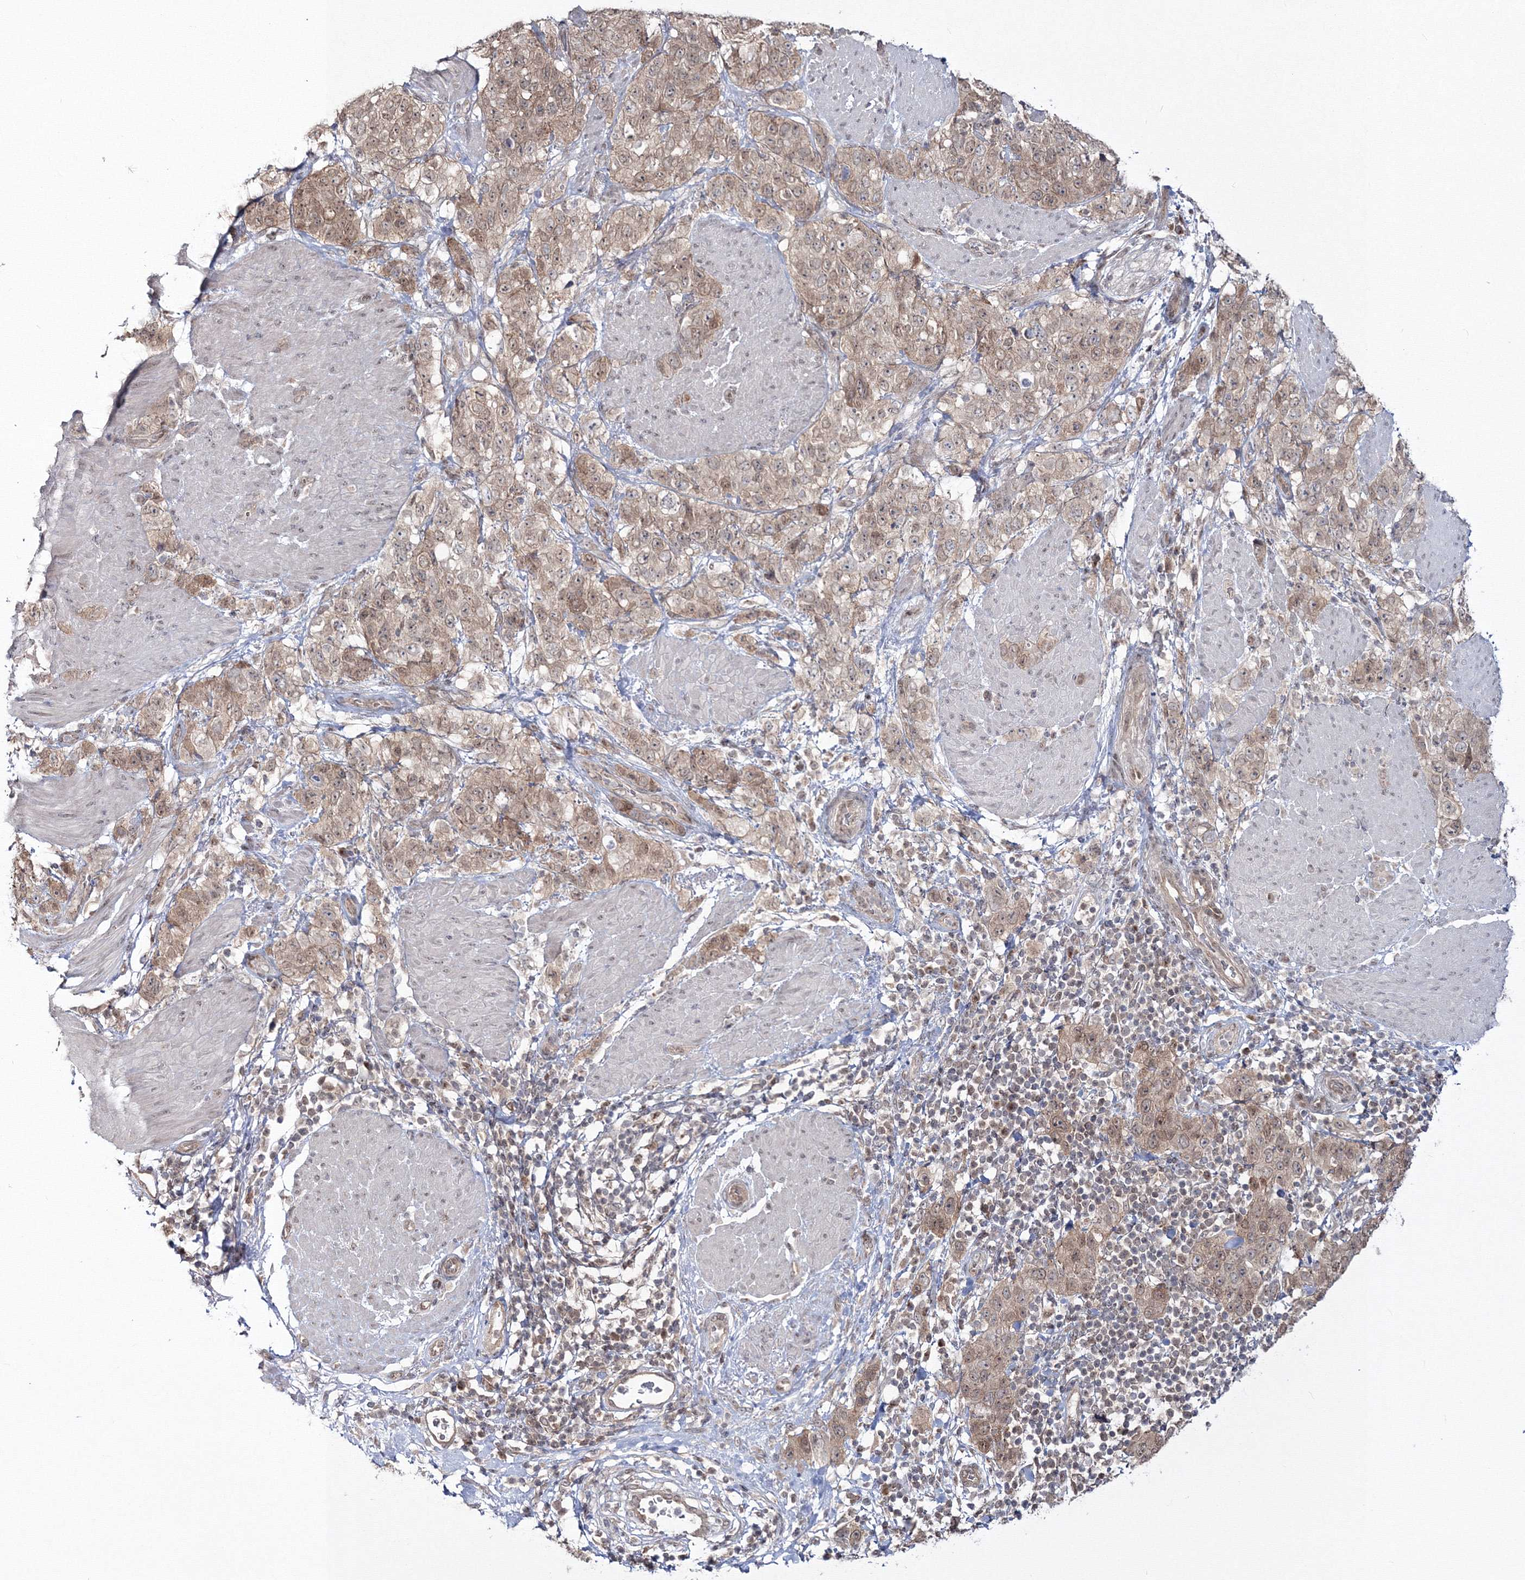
{"staining": {"intensity": "weak", "quantity": ">75%", "location": "cytoplasmic/membranous"}, "tissue": "stomach cancer", "cell_type": "Tumor cells", "image_type": "cancer", "snomed": [{"axis": "morphology", "description": "Adenocarcinoma, NOS"}, {"axis": "topography", "description": "Stomach"}], "caption": "Human adenocarcinoma (stomach) stained with a protein marker displays weak staining in tumor cells.", "gene": "ZFAND6", "patient": {"sex": "male", "age": 48}}